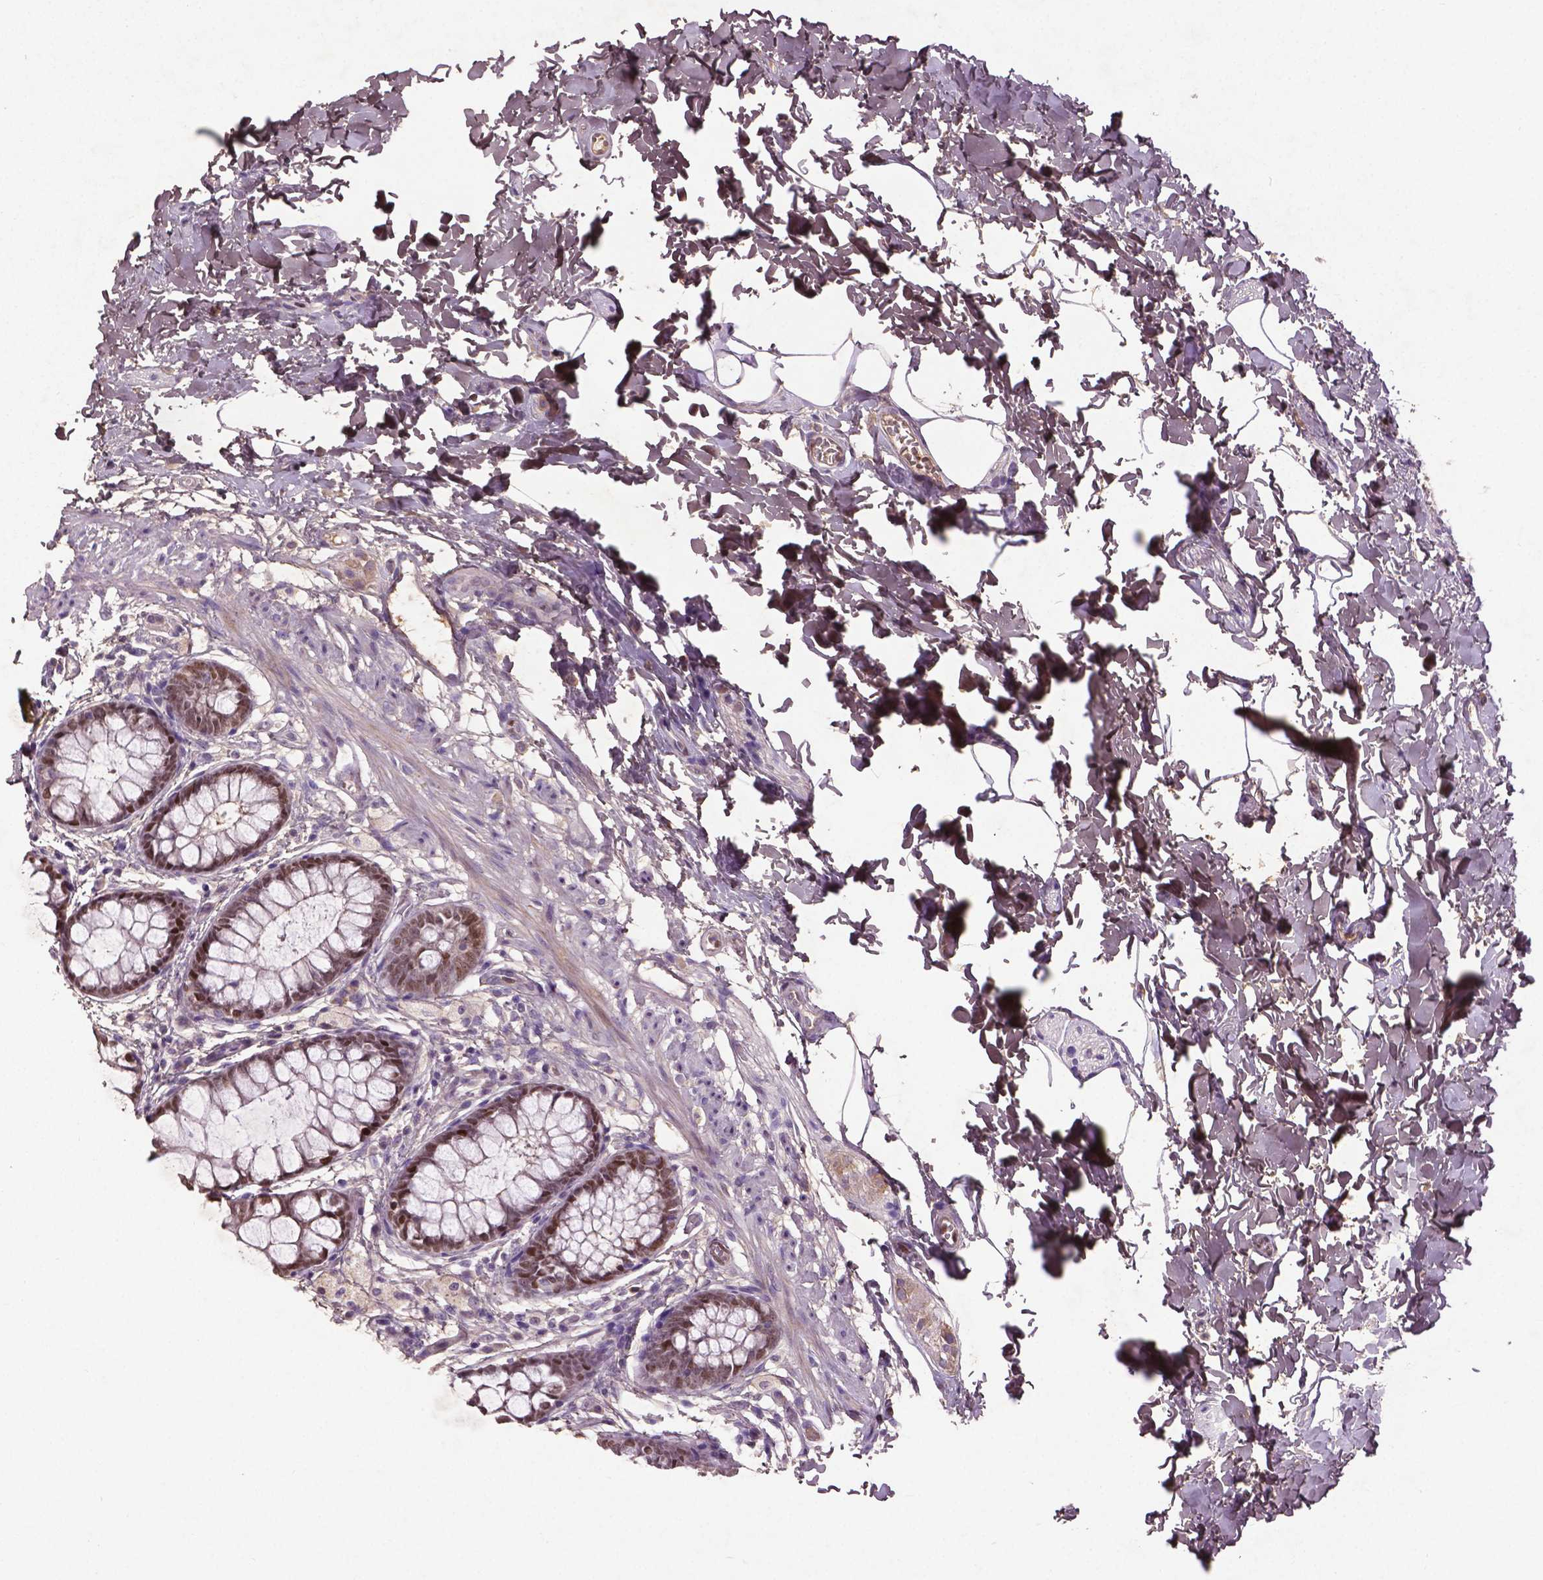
{"staining": {"intensity": "moderate", "quantity": "25%-75%", "location": "nuclear"}, "tissue": "rectum", "cell_type": "Glandular cells", "image_type": "normal", "snomed": [{"axis": "morphology", "description": "Normal tissue, NOS"}, {"axis": "topography", "description": "Rectum"}], "caption": "IHC staining of normal rectum, which displays medium levels of moderate nuclear expression in approximately 25%-75% of glandular cells indicating moderate nuclear protein staining. The staining was performed using DAB (3,3'-diaminobenzidine) (brown) for protein detection and nuclei were counterstained in hematoxylin (blue).", "gene": "SOX17", "patient": {"sex": "female", "age": 62}}